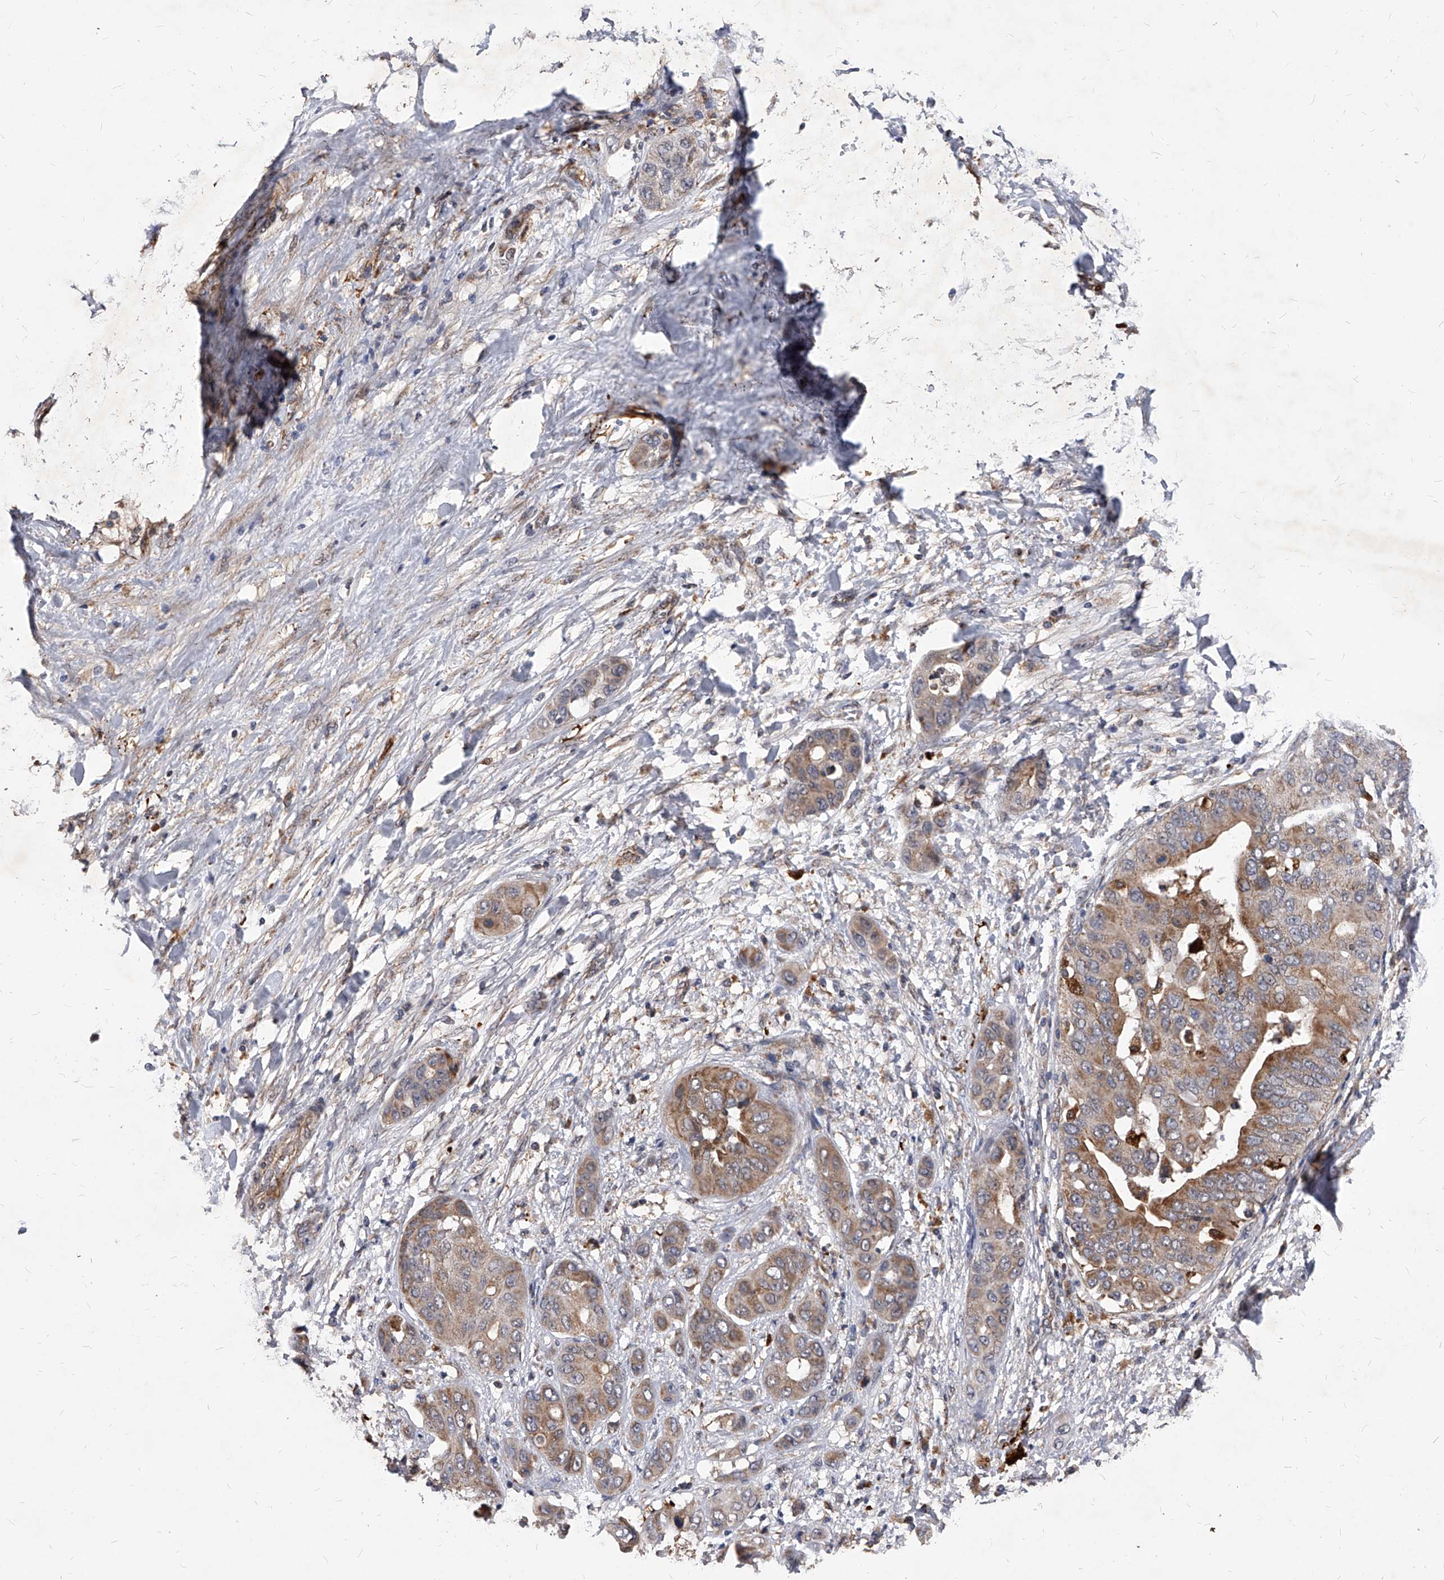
{"staining": {"intensity": "moderate", "quantity": ">75%", "location": "cytoplasmic/membranous"}, "tissue": "liver cancer", "cell_type": "Tumor cells", "image_type": "cancer", "snomed": [{"axis": "morphology", "description": "Cholangiocarcinoma"}, {"axis": "topography", "description": "Liver"}], "caption": "This photomicrograph demonstrates immunohistochemistry staining of human liver cholangiocarcinoma, with medium moderate cytoplasmic/membranous positivity in approximately >75% of tumor cells.", "gene": "SOBP", "patient": {"sex": "female", "age": 52}}